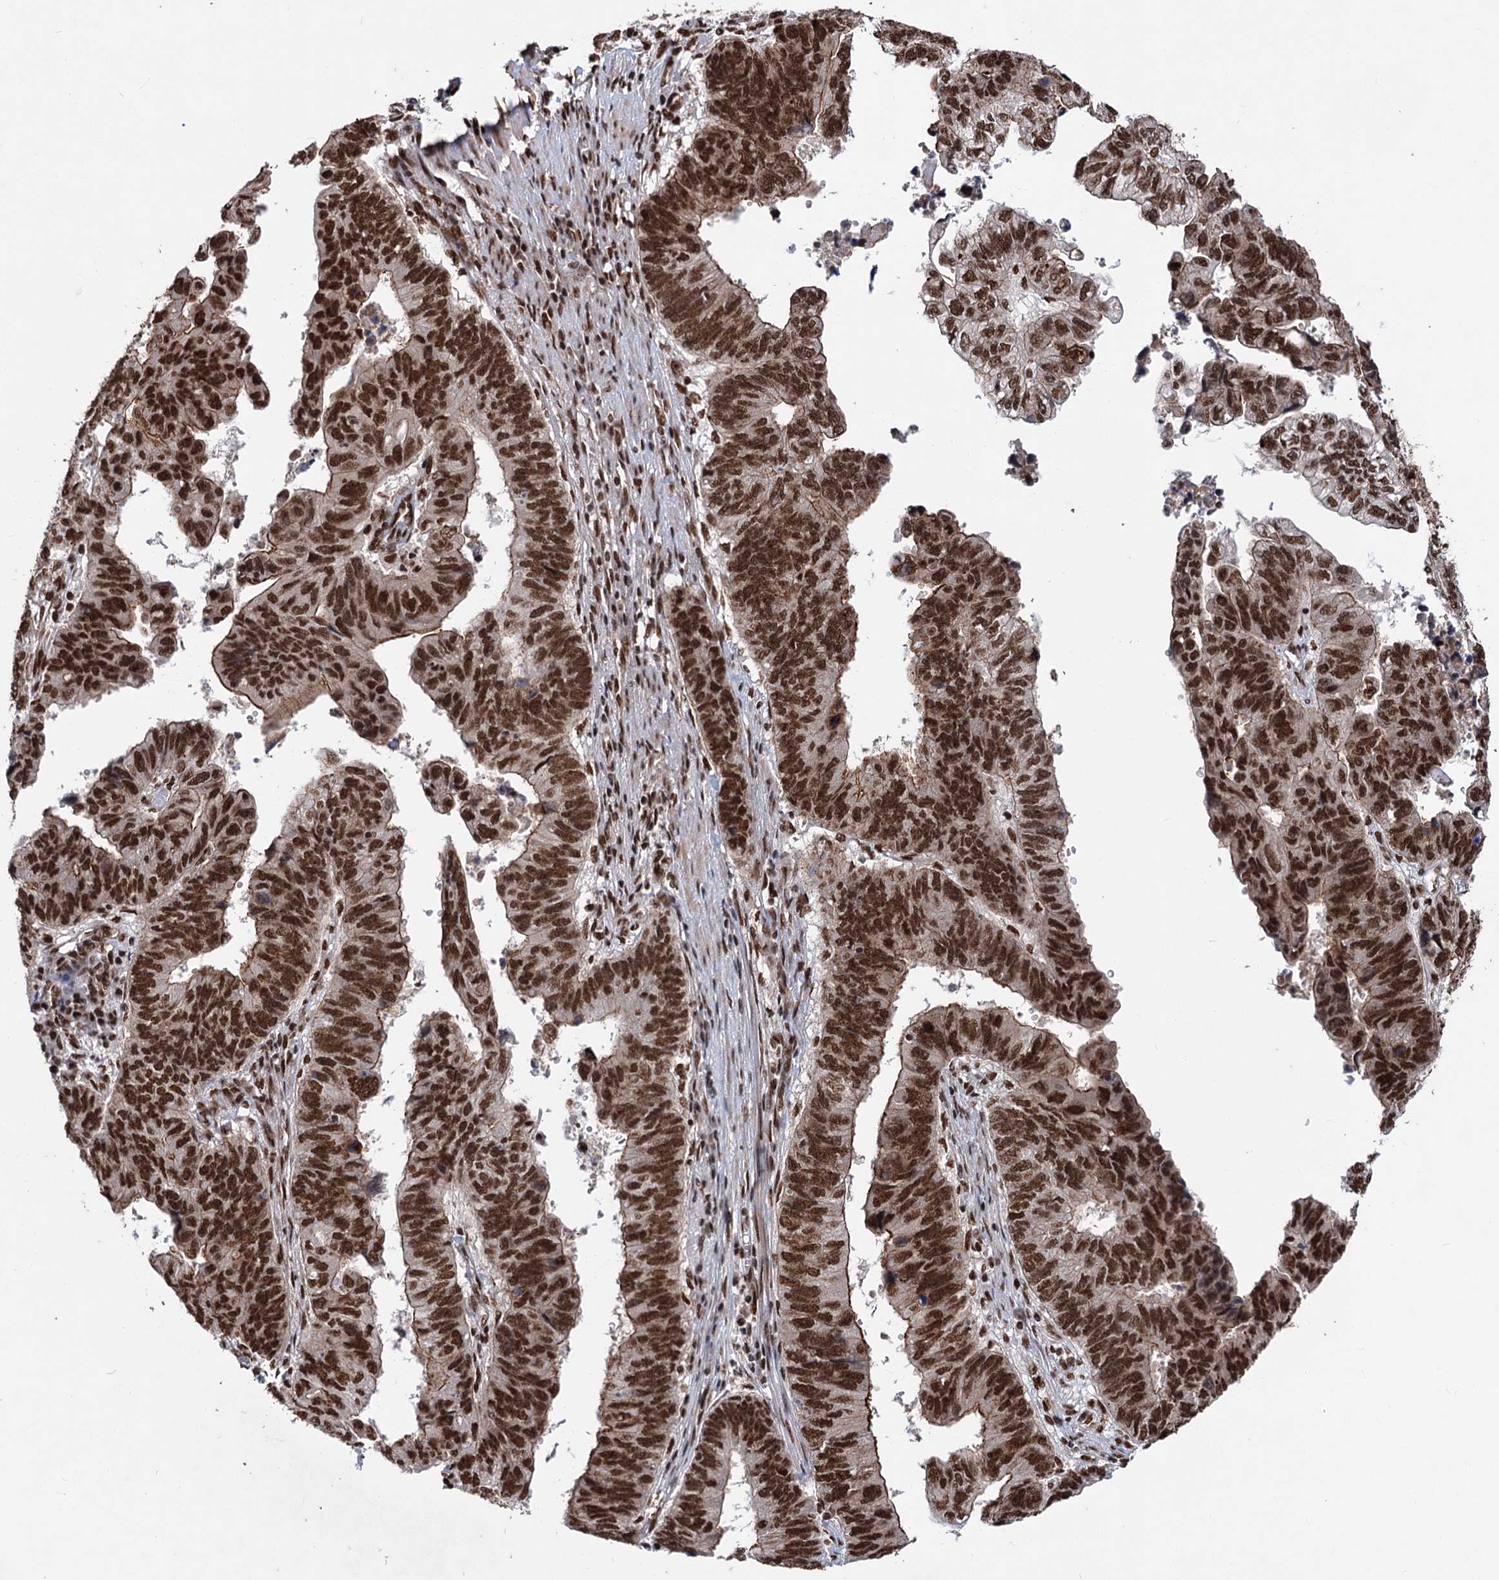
{"staining": {"intensity": "strong", "quantity": ">75%", "location": "cytoplasmic/membranous,nuclear"}, "tissue": "stomach cancer", "cell_type": "Tumor cells", "image_type": "cancer", "snomed": [{"axis": "morphology", "description": "Adenocarcinoma, NOS"}, {"axis": "topography", "description": "Stomach"}], "caption": "This micrograph exhibits IHC staining of stomach adenocarcinoma, with high strong cytoplasmic/membranous and nuclear expression in approximately >75% of tumor cells.", "gene": "MAML1", "patient": {"sex": "male", "age": 59}}